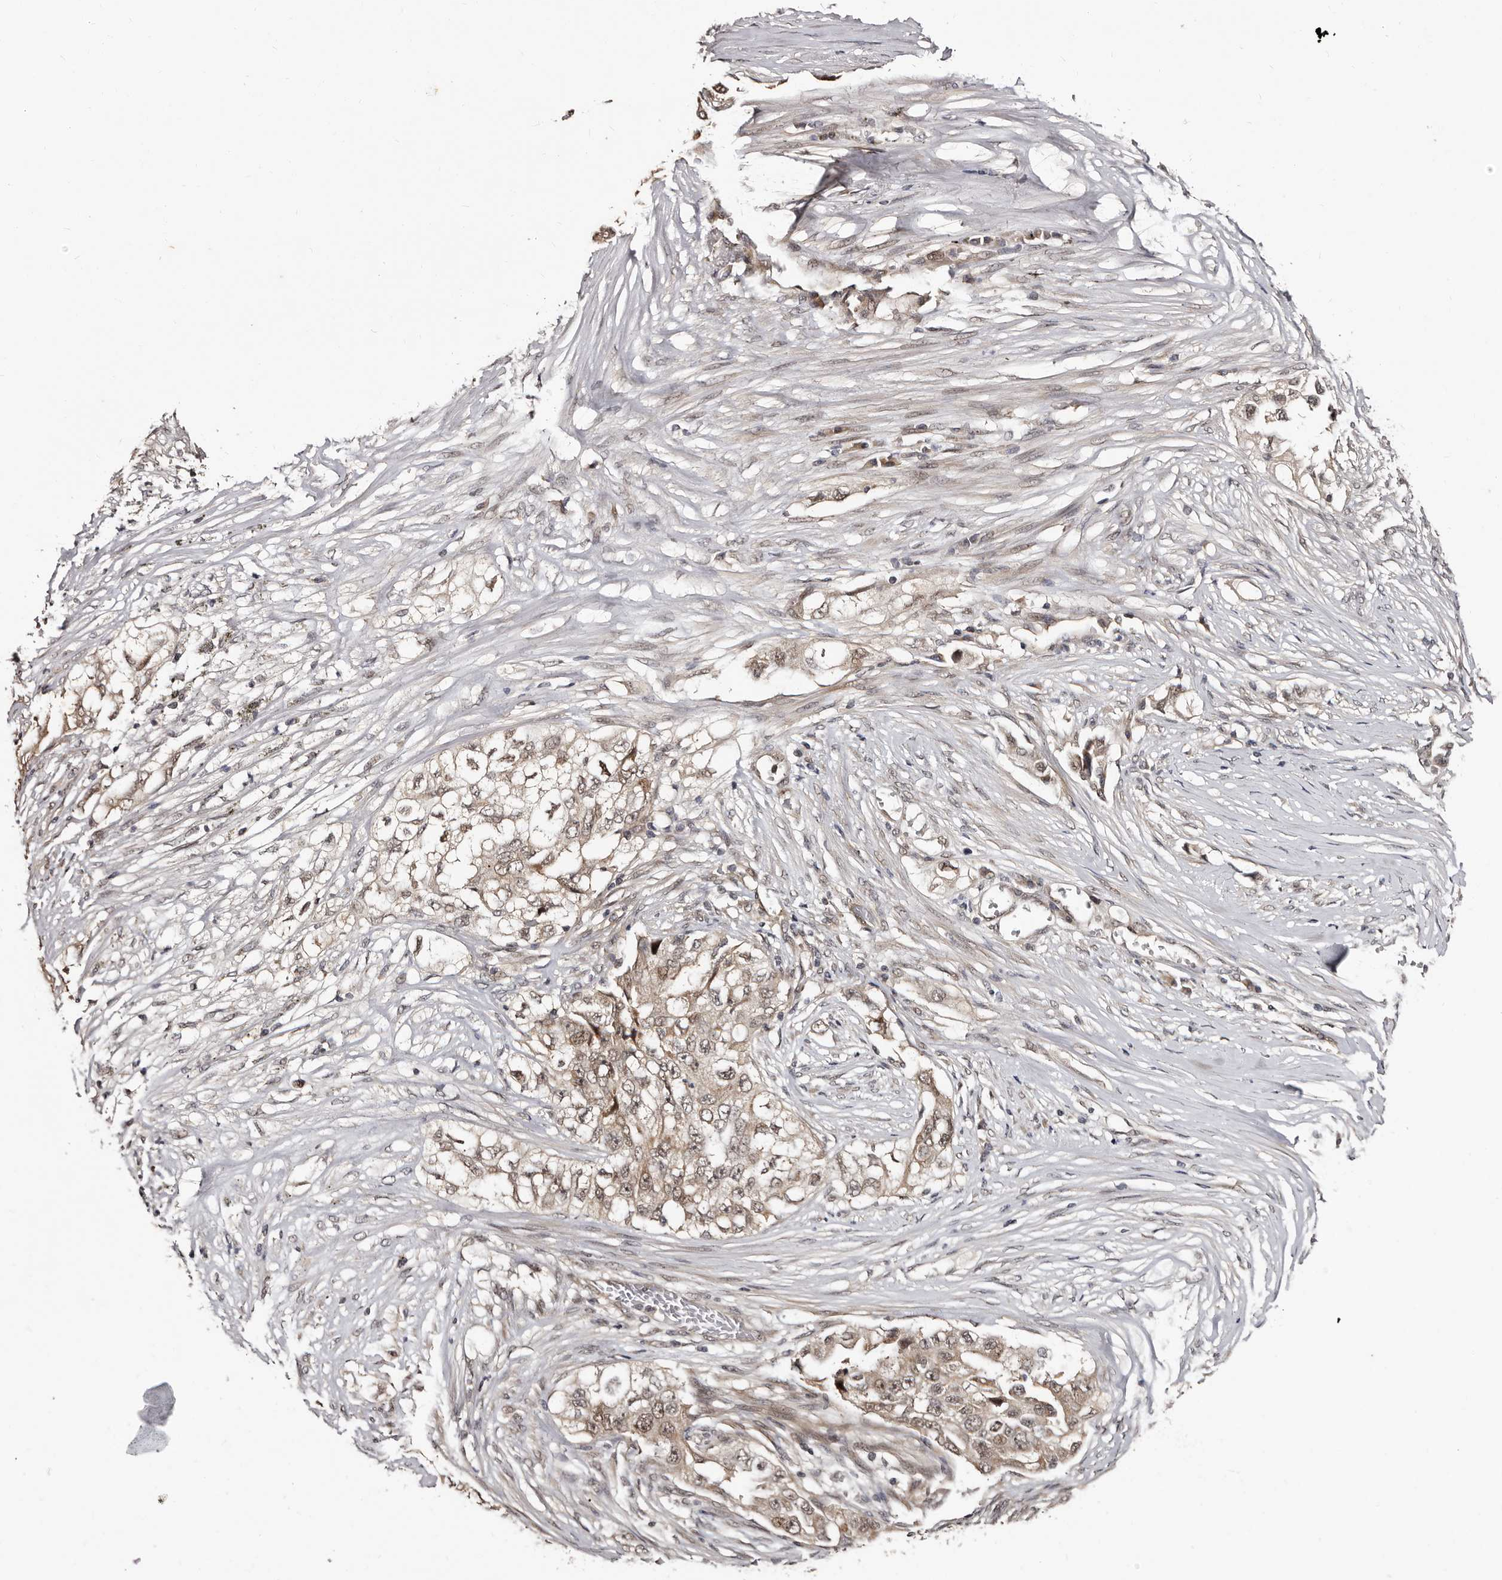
{"staining": {"intensity": "weak", "quantity": ">75%", "location": "cytoplasmic/membranous,nuclear"}, "tissue": "lung cancer", "cell_type": "Tumor cells", "image_type": "cancer", "snomed": [{"axis": "morphology", "description": "Adenocarcinoma, NOS"}, {"axis": "topography", "description": "Lung"}], "caption": "A brown stain shows weak cytoplasmic/membranous and nuclear positivity of a protein in human adenocarcinoma (lung) tumor cells. (Brightfield microscopy of DAB IHC at high magnification).", "gene": "TBC1D22B", "patient": {"sex": "female", "age": 51}}